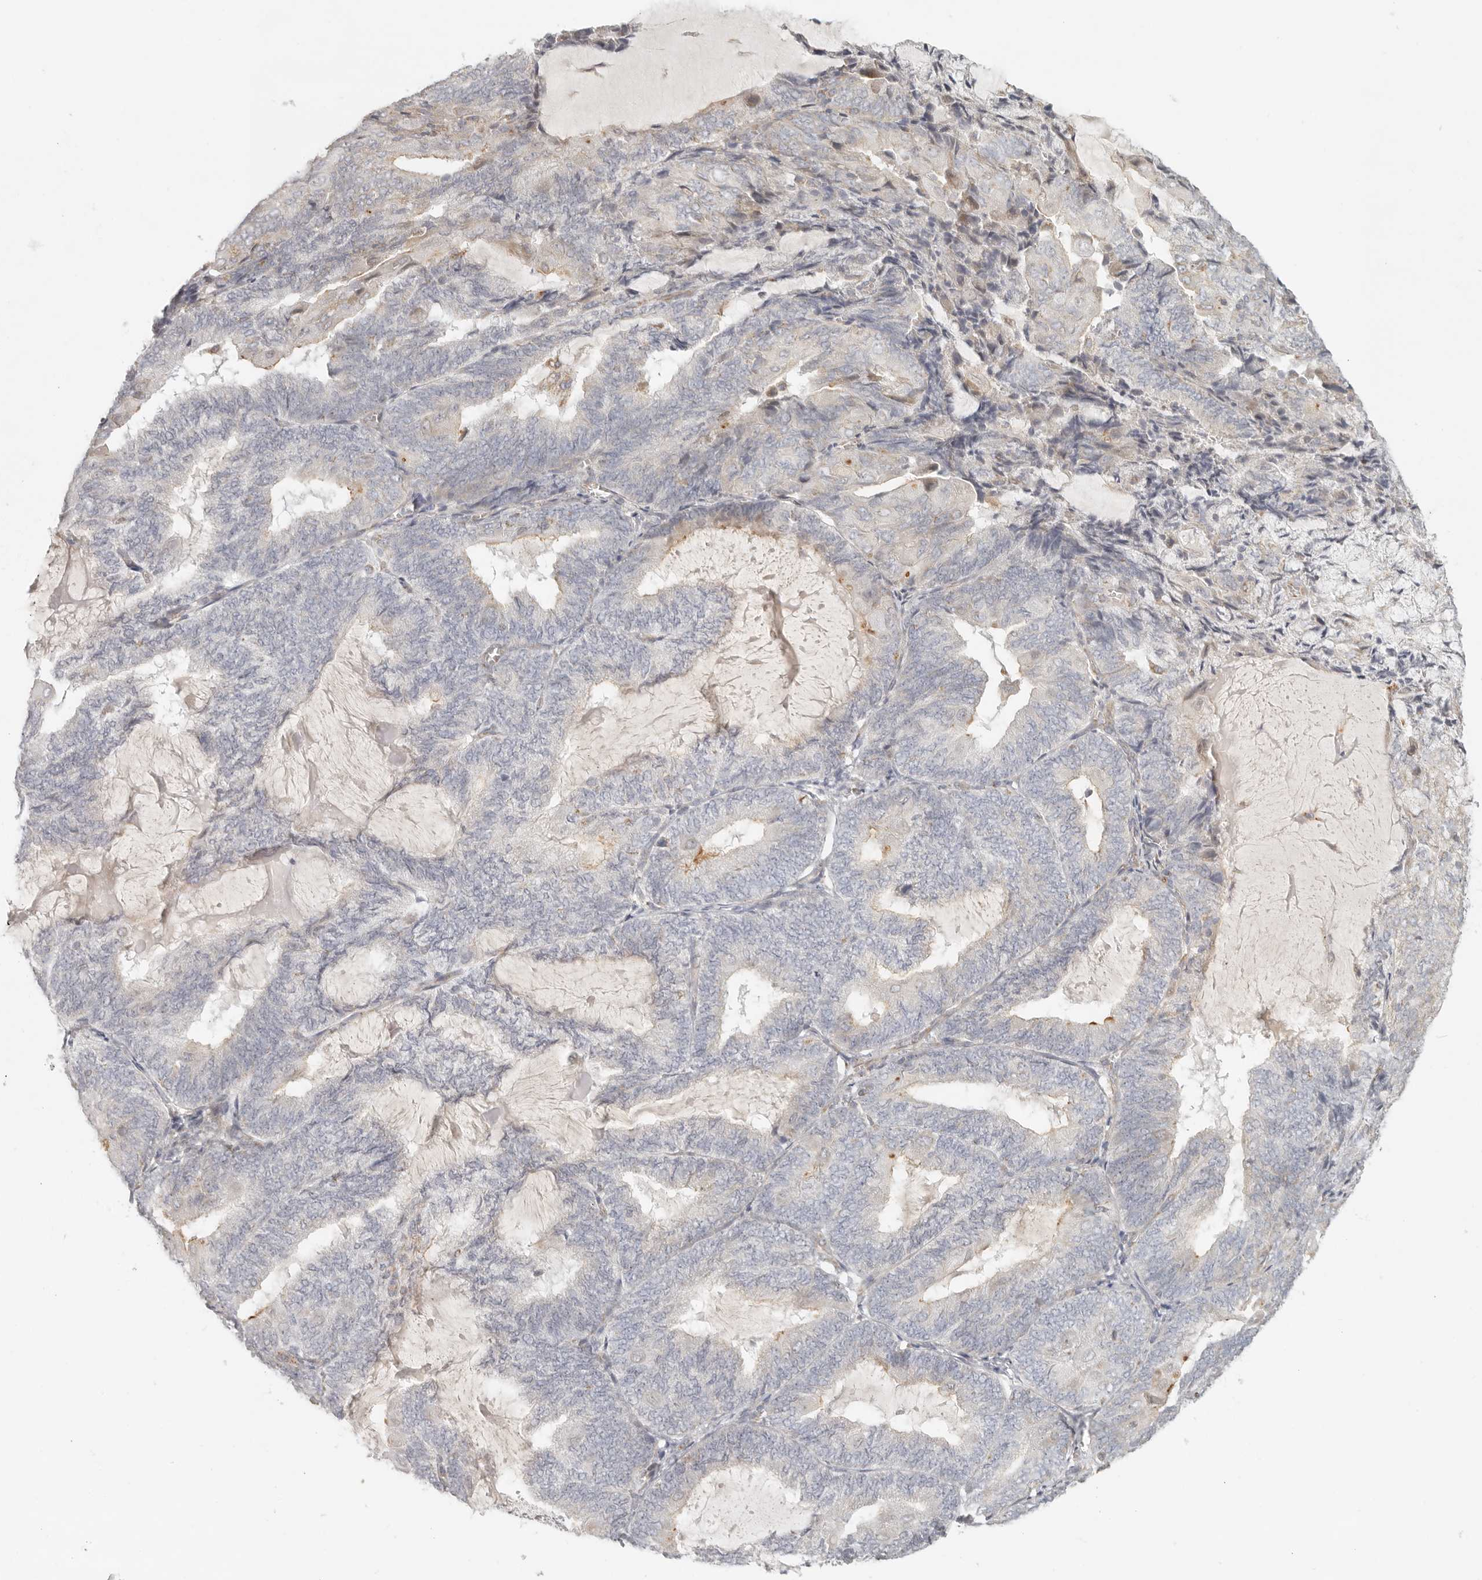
{"staining": {"intensity": "weak", "quantity": "<25%", "location": "cytoplasmic/membranous"}, "tissue": "endometrial cancer", "cell_type": "Tumor cells", "image_type": "cancer", "snomed": [{"axis": "morphology", "description": "Adenocarcinoma, NOS"}, {"axis": "topography", "description": "Endometrium"}], "caption": "DAB (3,3'-diaminobenzidine) immunohistochemical staining of human endometrial adenocarcinoma displays no significant positivity in tumor cells.", "gene": "KDF1", "patient": {"sex": "female", "age": 81}}